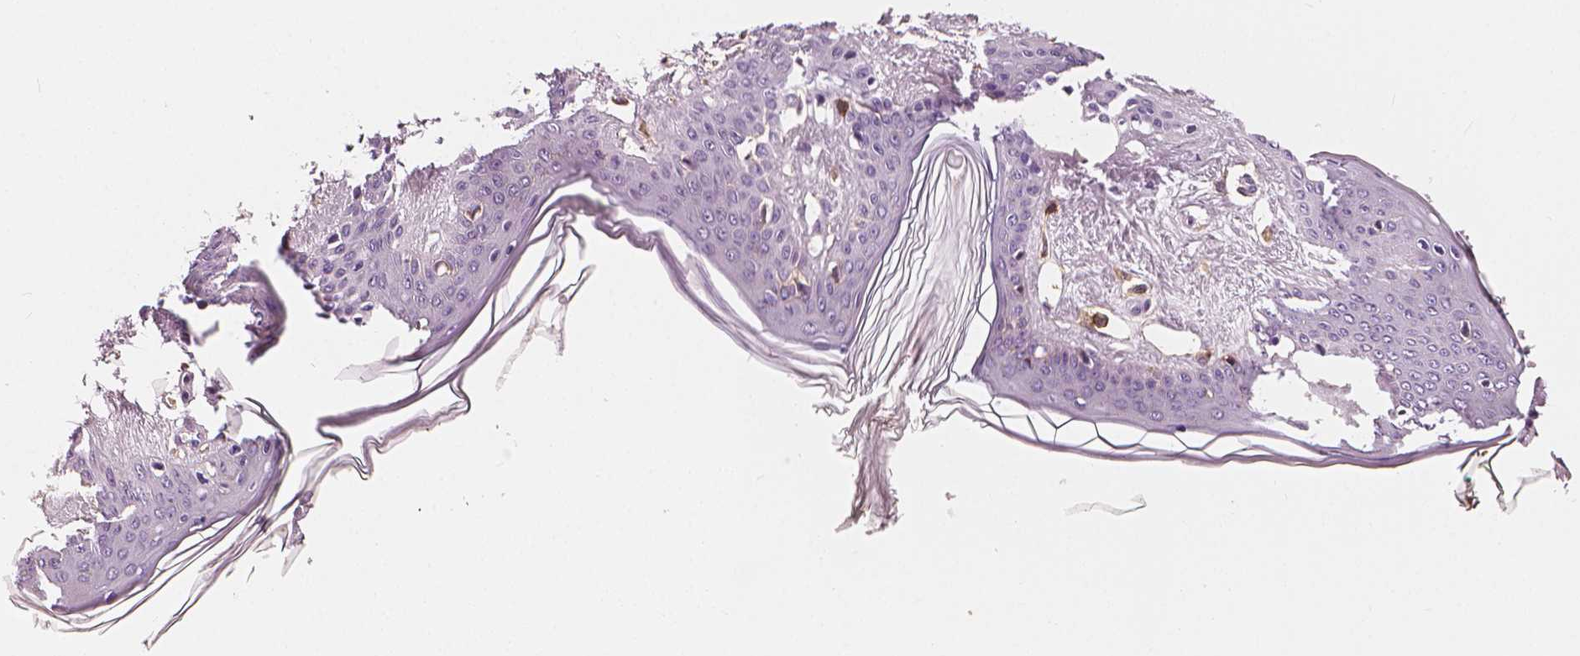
{"staining": {"intensity": "negative", "quantity": "none", "location": "none"}, "tissue": "skin", "cell_type": "Fibroblasts", "image_type": "normal", "snomed": [{"axis": "morphology", "description": "Normal tissue, NOS"}, {"axis": "topography", "description": "Skin"}], "caption": "This image is of unremarkable skin stained with immunohistochemistry to label a protein in brown with the nuclei are counter-stained blue. There is no positivity in fibroblasts. (DAB (3,3'-diaminobenzidine) immunohistochemistry with hematoxylin counter stain).", "gene": "PTPRC", "patient": {"sex": "female", "age": 34}}